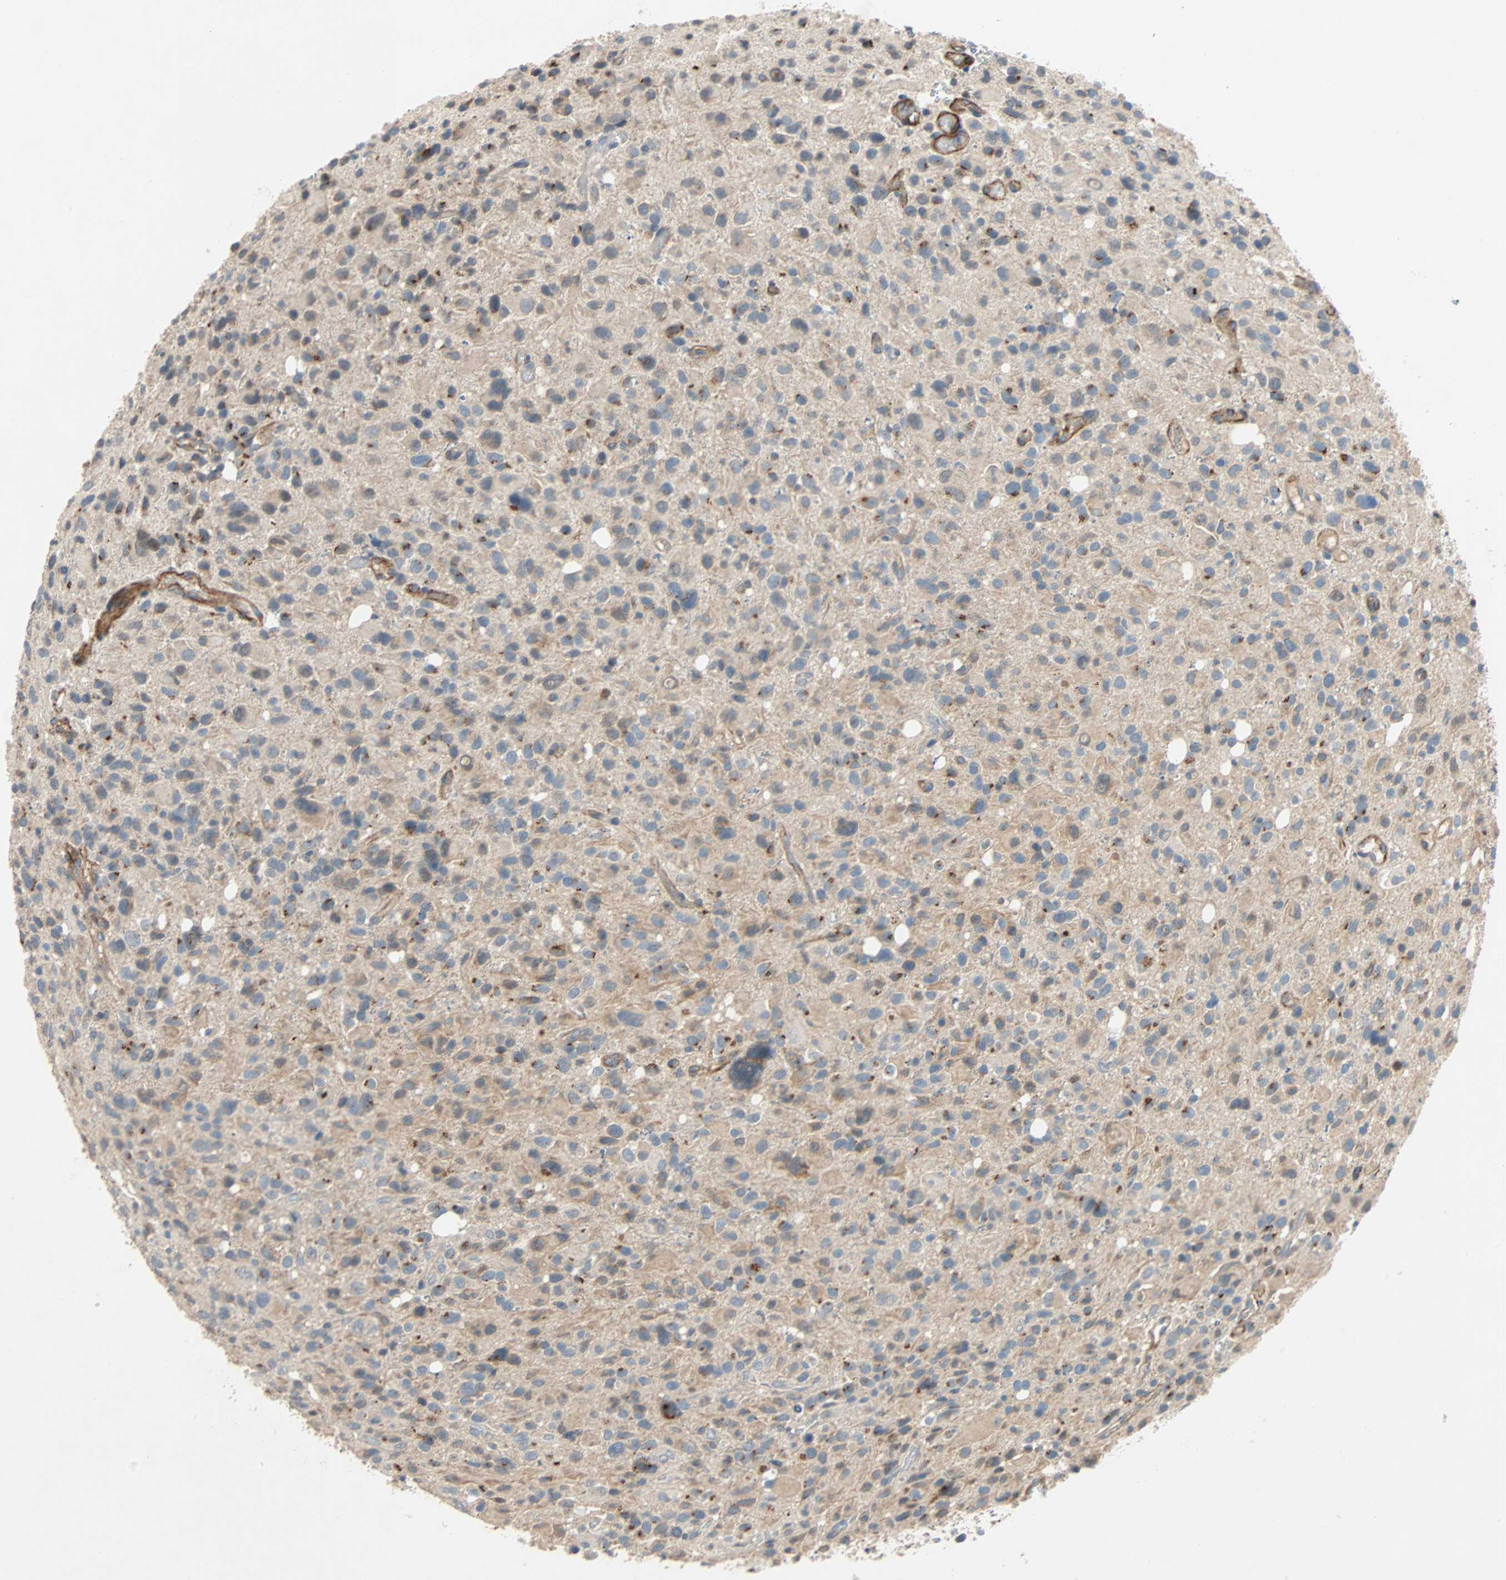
{"staining": {"intensity": "strong", "quantity": "<25%", "location": "cytoplasmic/membranous"}, "tissue": "glioma", "cell_type": "Tumor cells", "image_type": "cancer", "snomed": [{"axis": "morphology", "description": "Glioma, malignant, High grade"}, {"axis": "topography", "description": "Brain"}], "caption": "Strong cytoplasmic/membranous protein expression is present in about <25% of tumor cells in malignant glioma (high-grade).", "gene": "XYLT1", "patient": {"sex": "male", "age": 48}}